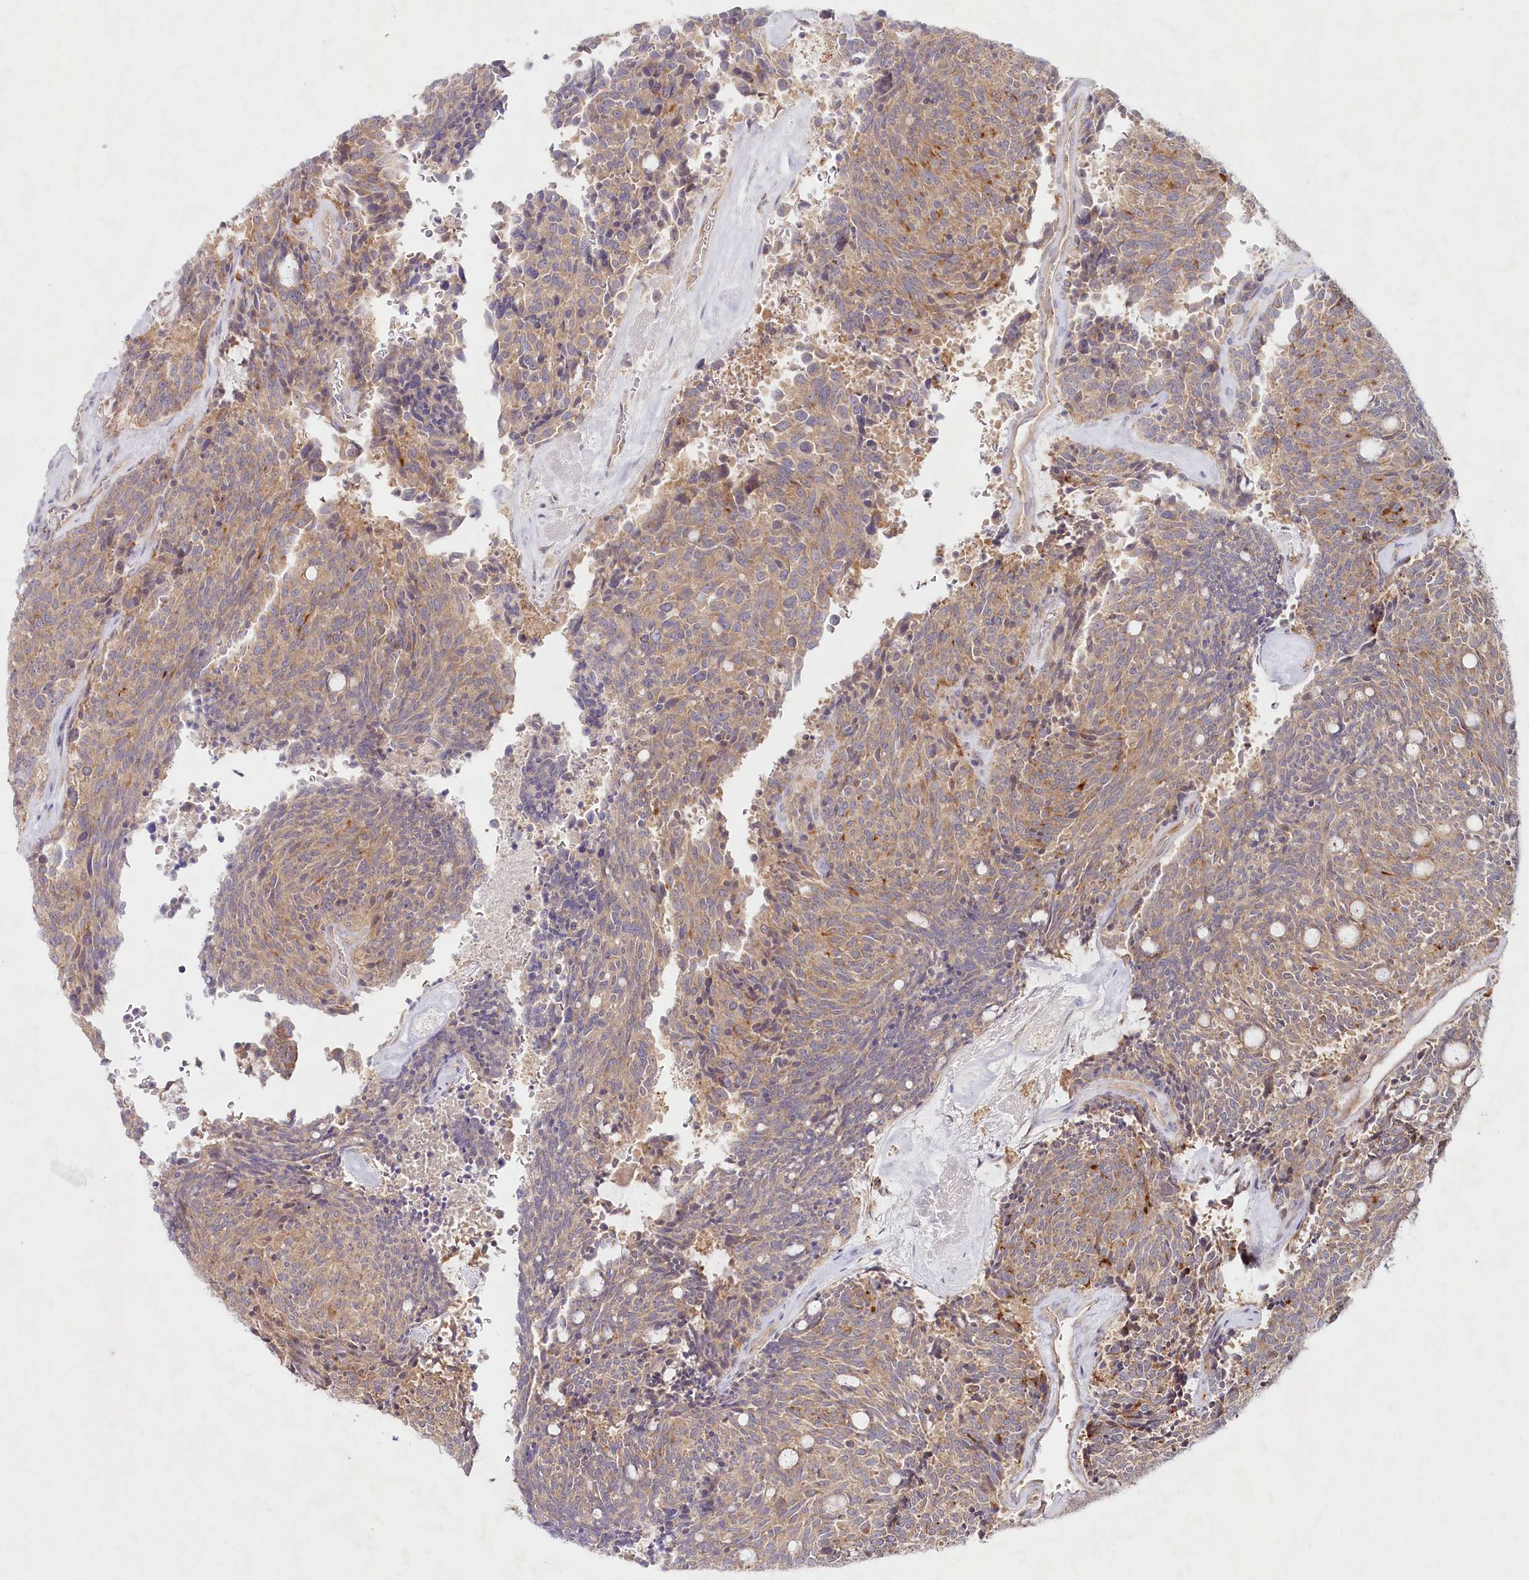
{"staining": {"intensity": "moderate", "quantity": ">75%", "location": "cytoplasmic/membranous"}, "tissue": "carcinoid", "cell_type": "Tumor cells", "image_type": "cancer", "snomed": [{"axis": "morphology", "description": "Carcinoid, malignant, NOS"}, {"axis": "topography", "description": "Pancreas"}], "caption": "An image showing moderate cytoplasmic/membranous staining in about >75% of tumor cells in malignant carcinoid, as visualized by brown immunohistochemical staining.", "gene": "TNIP1", "patient": {"sex": "female", "age": 54}}